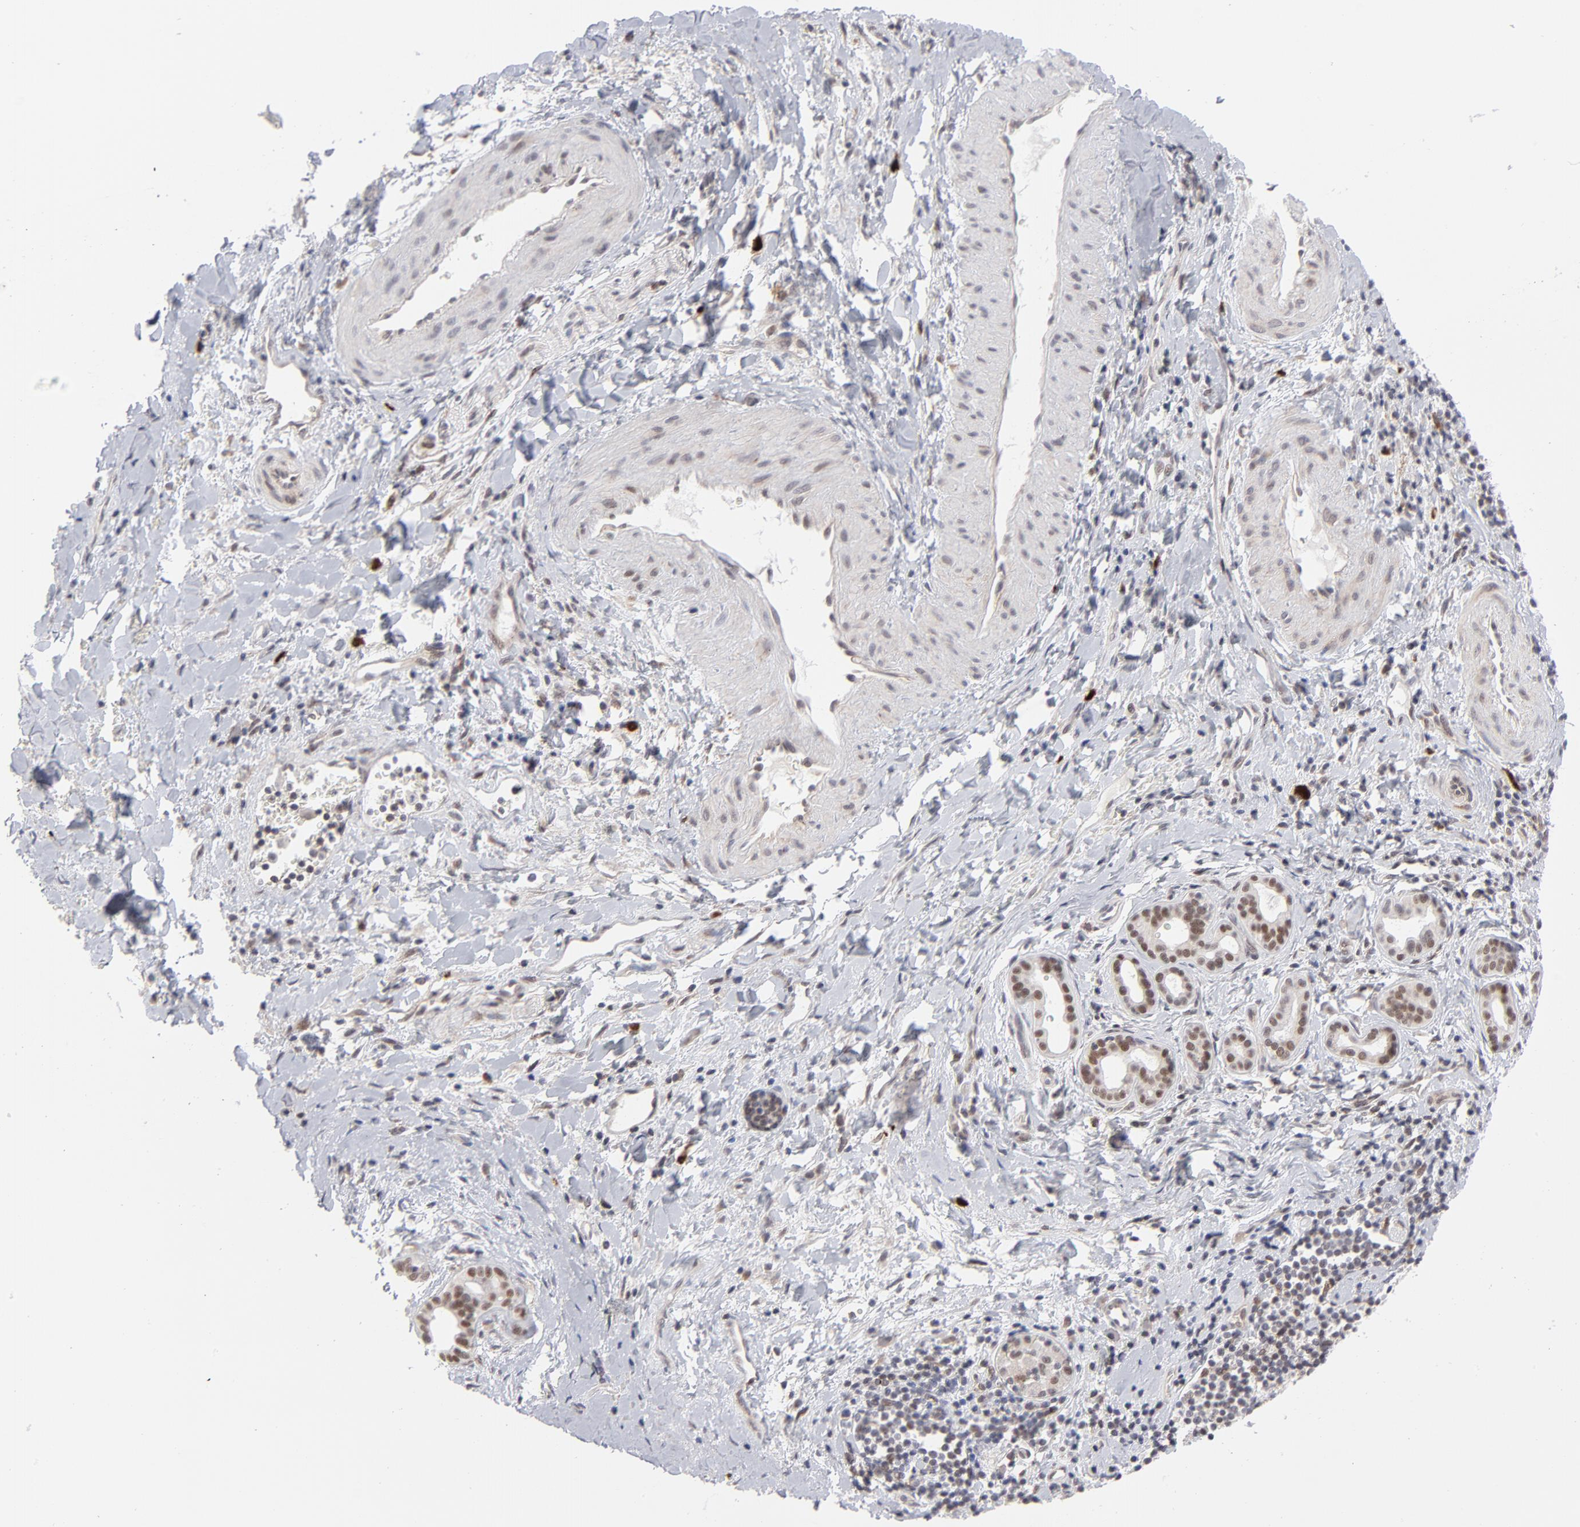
{"staining": {"intensity": "moderate", "quantity": ">75%", "location": "nuclear"}, "tissue": "liver cancer", "cell_type": "Tumor cells", "image_type": "cancer", "snomed": [{"axis": "morphology", "description": "Cholangiocarcinoma"}, {"axis": "topography", "description": "Liver"}], "caption": "High-magnification brightfield microscopy of liver cancer stained with DAB (3,3'-diaminobenzidine) (brown) and counterstained with hematoxylin (blue). tumor cells exhibit moderate nuclear expression is seen in about>75% of cells.", "gene": "NBN", "patient": {"sex": "male", "age": 57}}